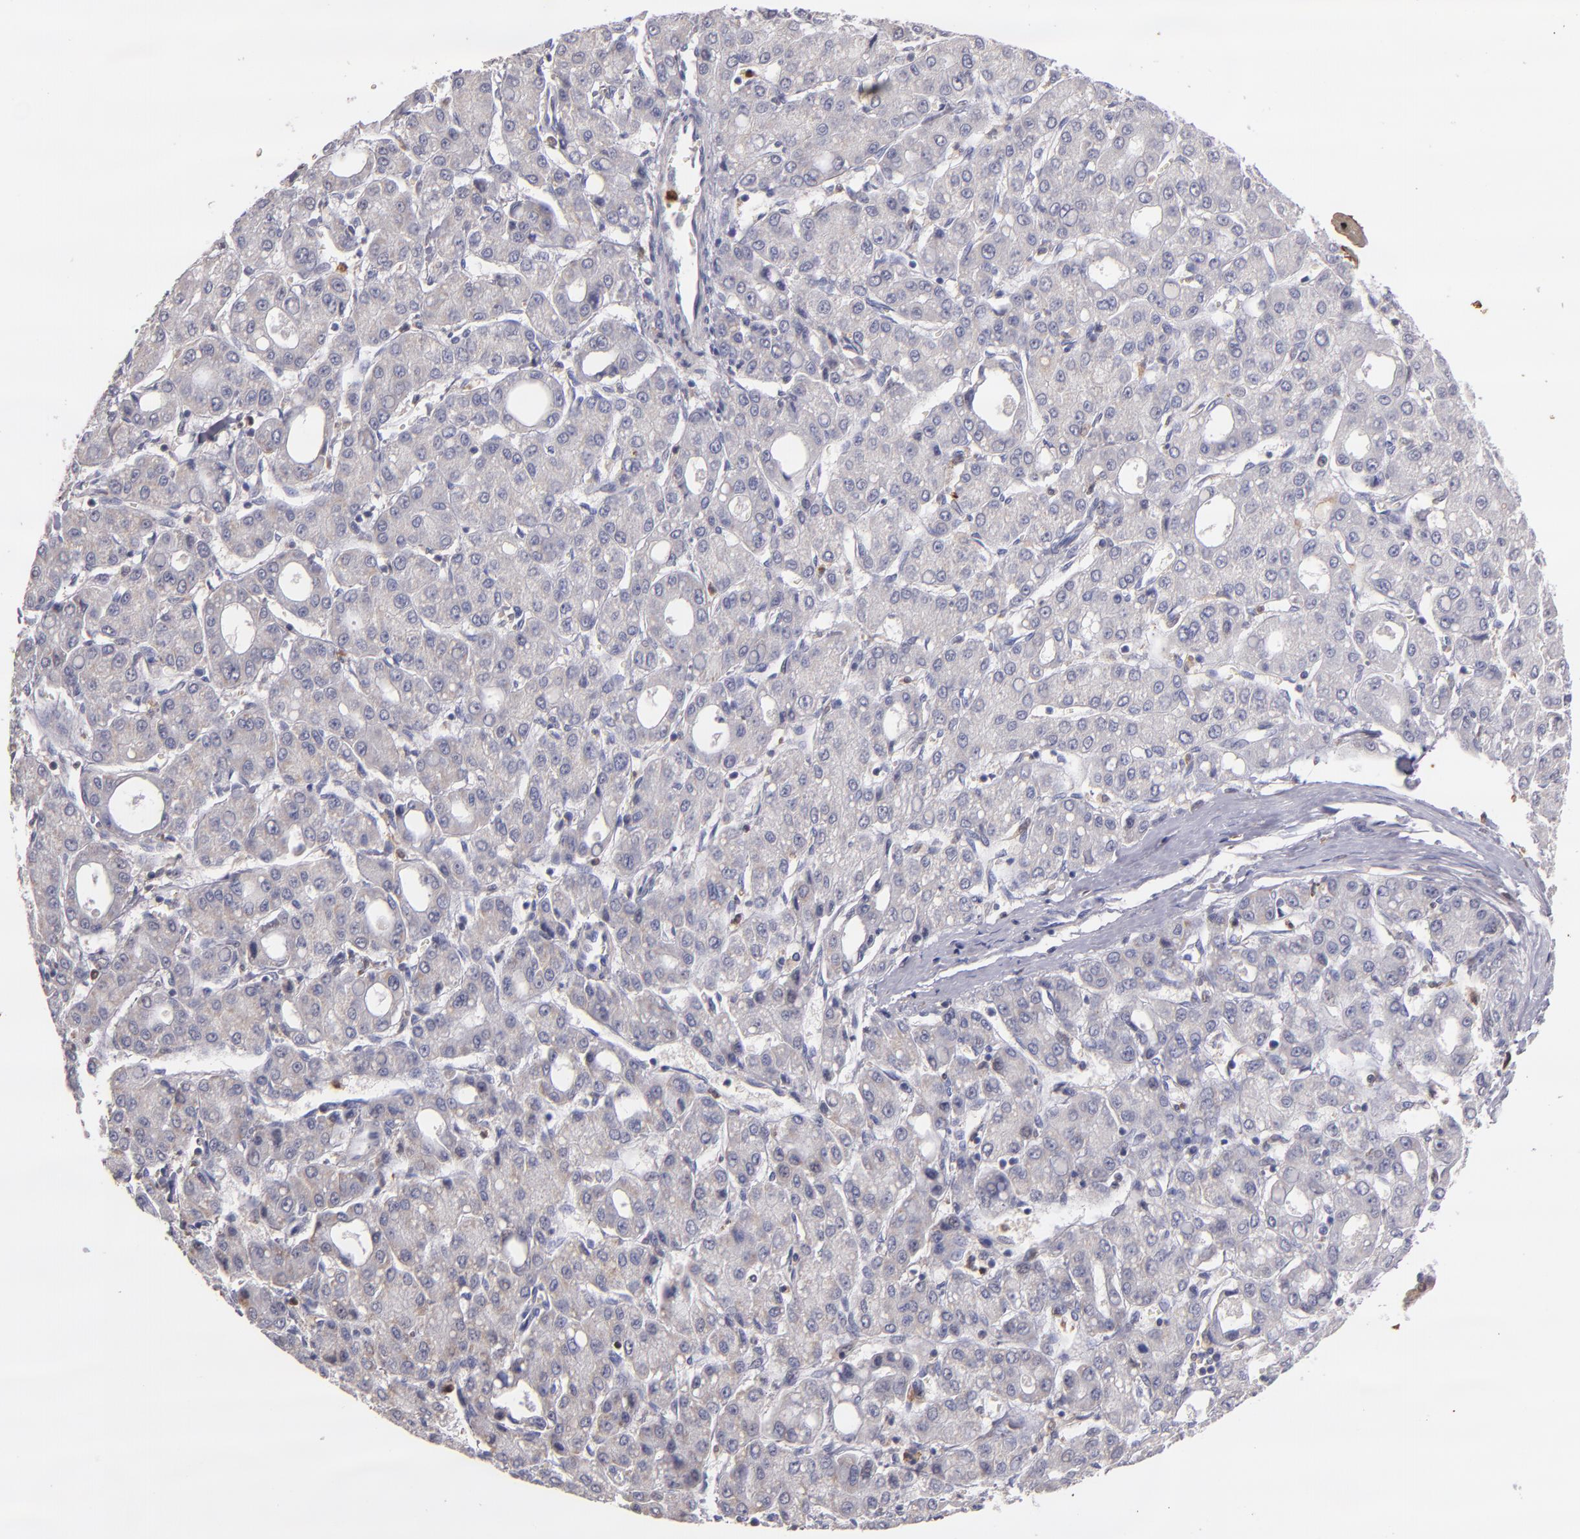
{"staining": {"intensity": "negative", "quantity": "none", "location": "none"}, "tissue": "liver cancer", "cell_type": "Tumor cells", "image_type": "cancer", "snomed": [{"axis": "morphology", "description": "Carcinoma, Hepatocellular, NOS"}, {"axis": "topography", "description": "Liver"}], "caption": "A micrograph of human hepatocellular carcinoma (liver) is negative for staining in tumor cells. (DAB immunohistochemistry with hematoxylin counter stain).", "gene": "PRKCD", "patient": {"sex": "male", "age": 69}}